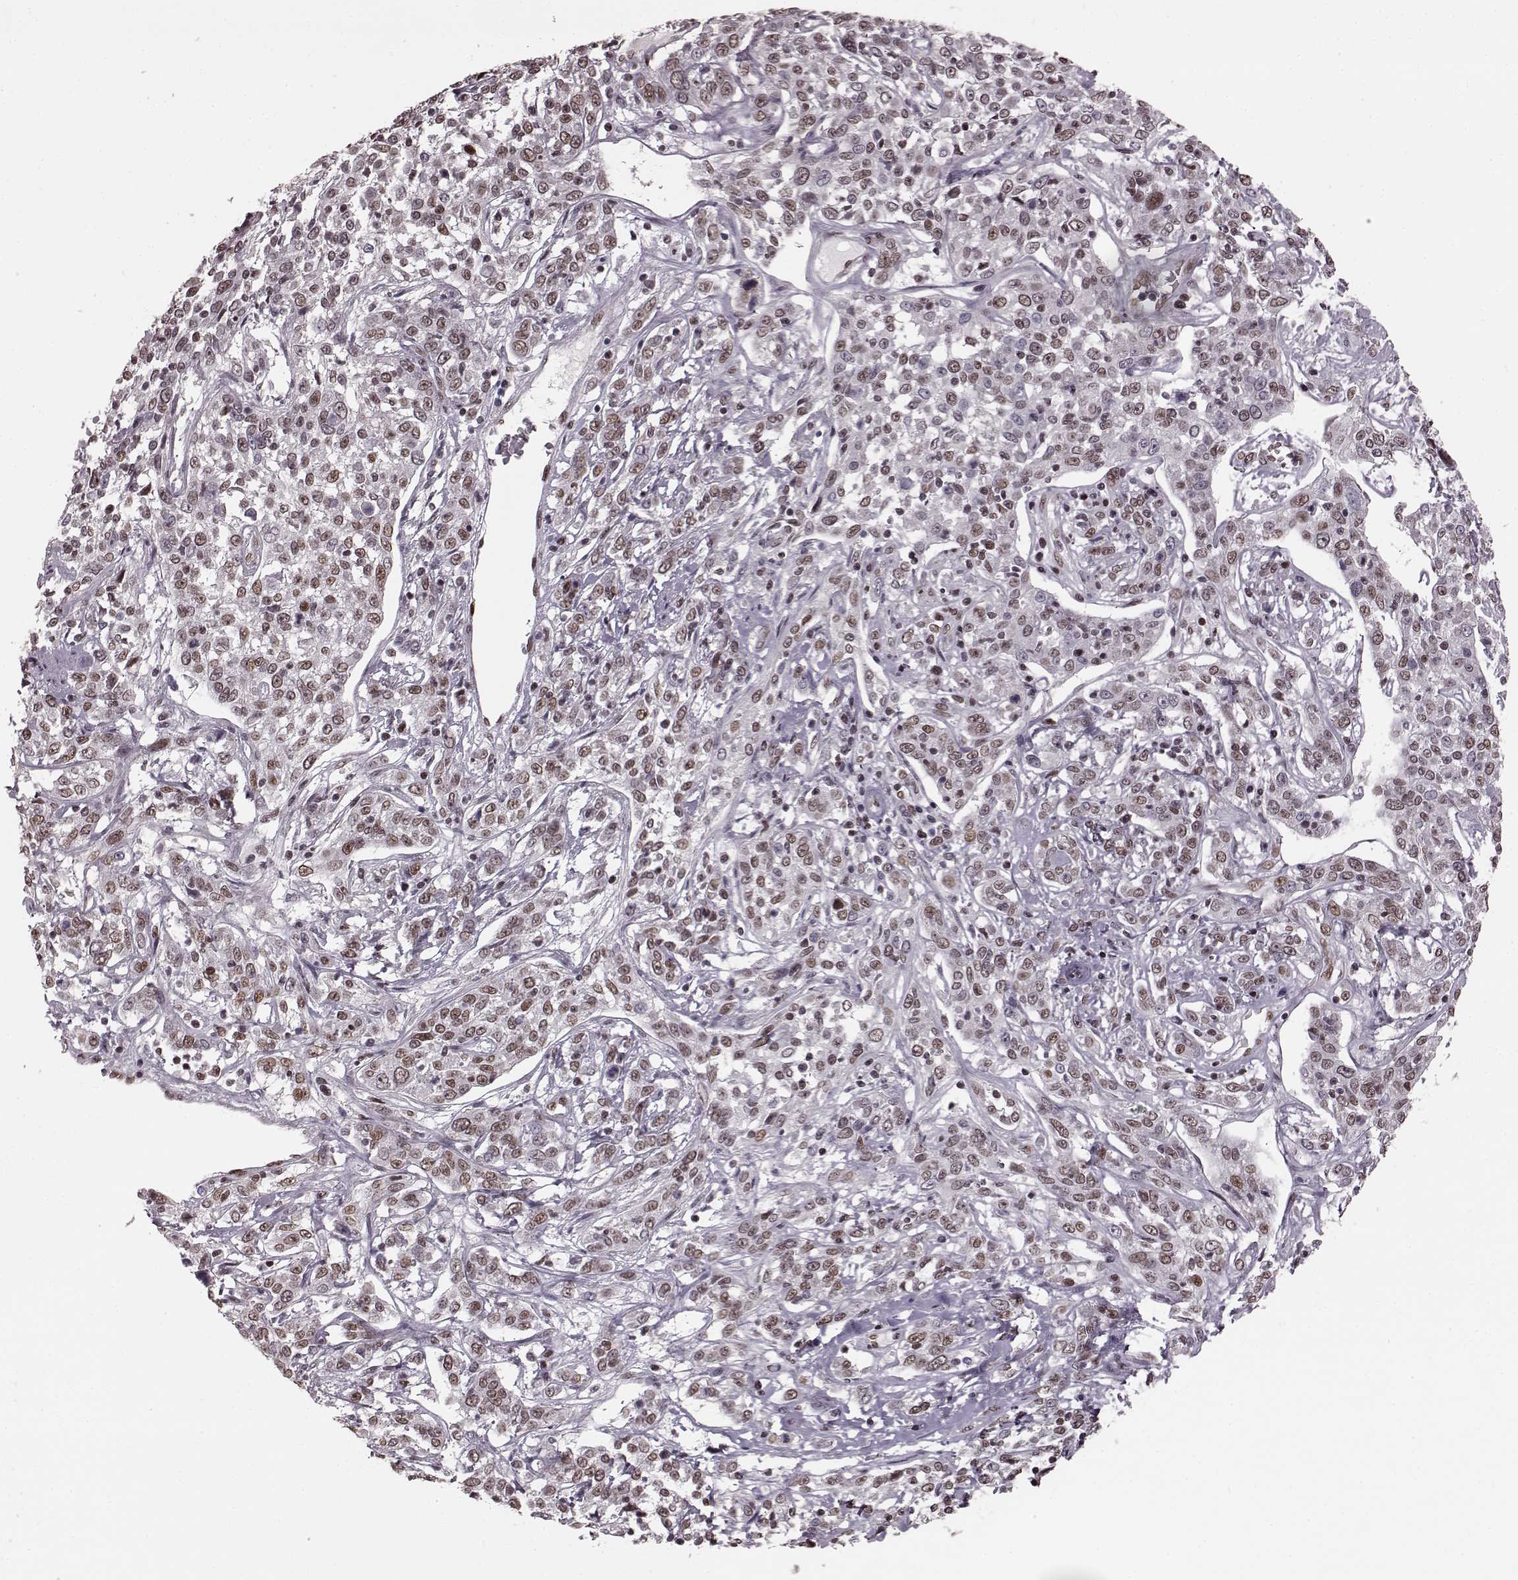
{"staining": {"intensity": "moderate", "quantity": ">75%", "location": "nuclear"}, "tissue": "cervical cancer", "cell_type": "Tumor cells", "image_type": "cancer", "snomed": [{"axis": "morphology", "description": "Adenocarcinoma, NOS"}, {"axis": "topography", "description": "Cervix"}], "caption": "Protein analysis of cervical cancer (adenocarcinoma) tissue exhibits moderate nuclear positivity in approximately >75% of tumor cells. Nuclei are stained in blue.", "gene": "NR2C1", "patient": {"sex": "female", "age": 40}}